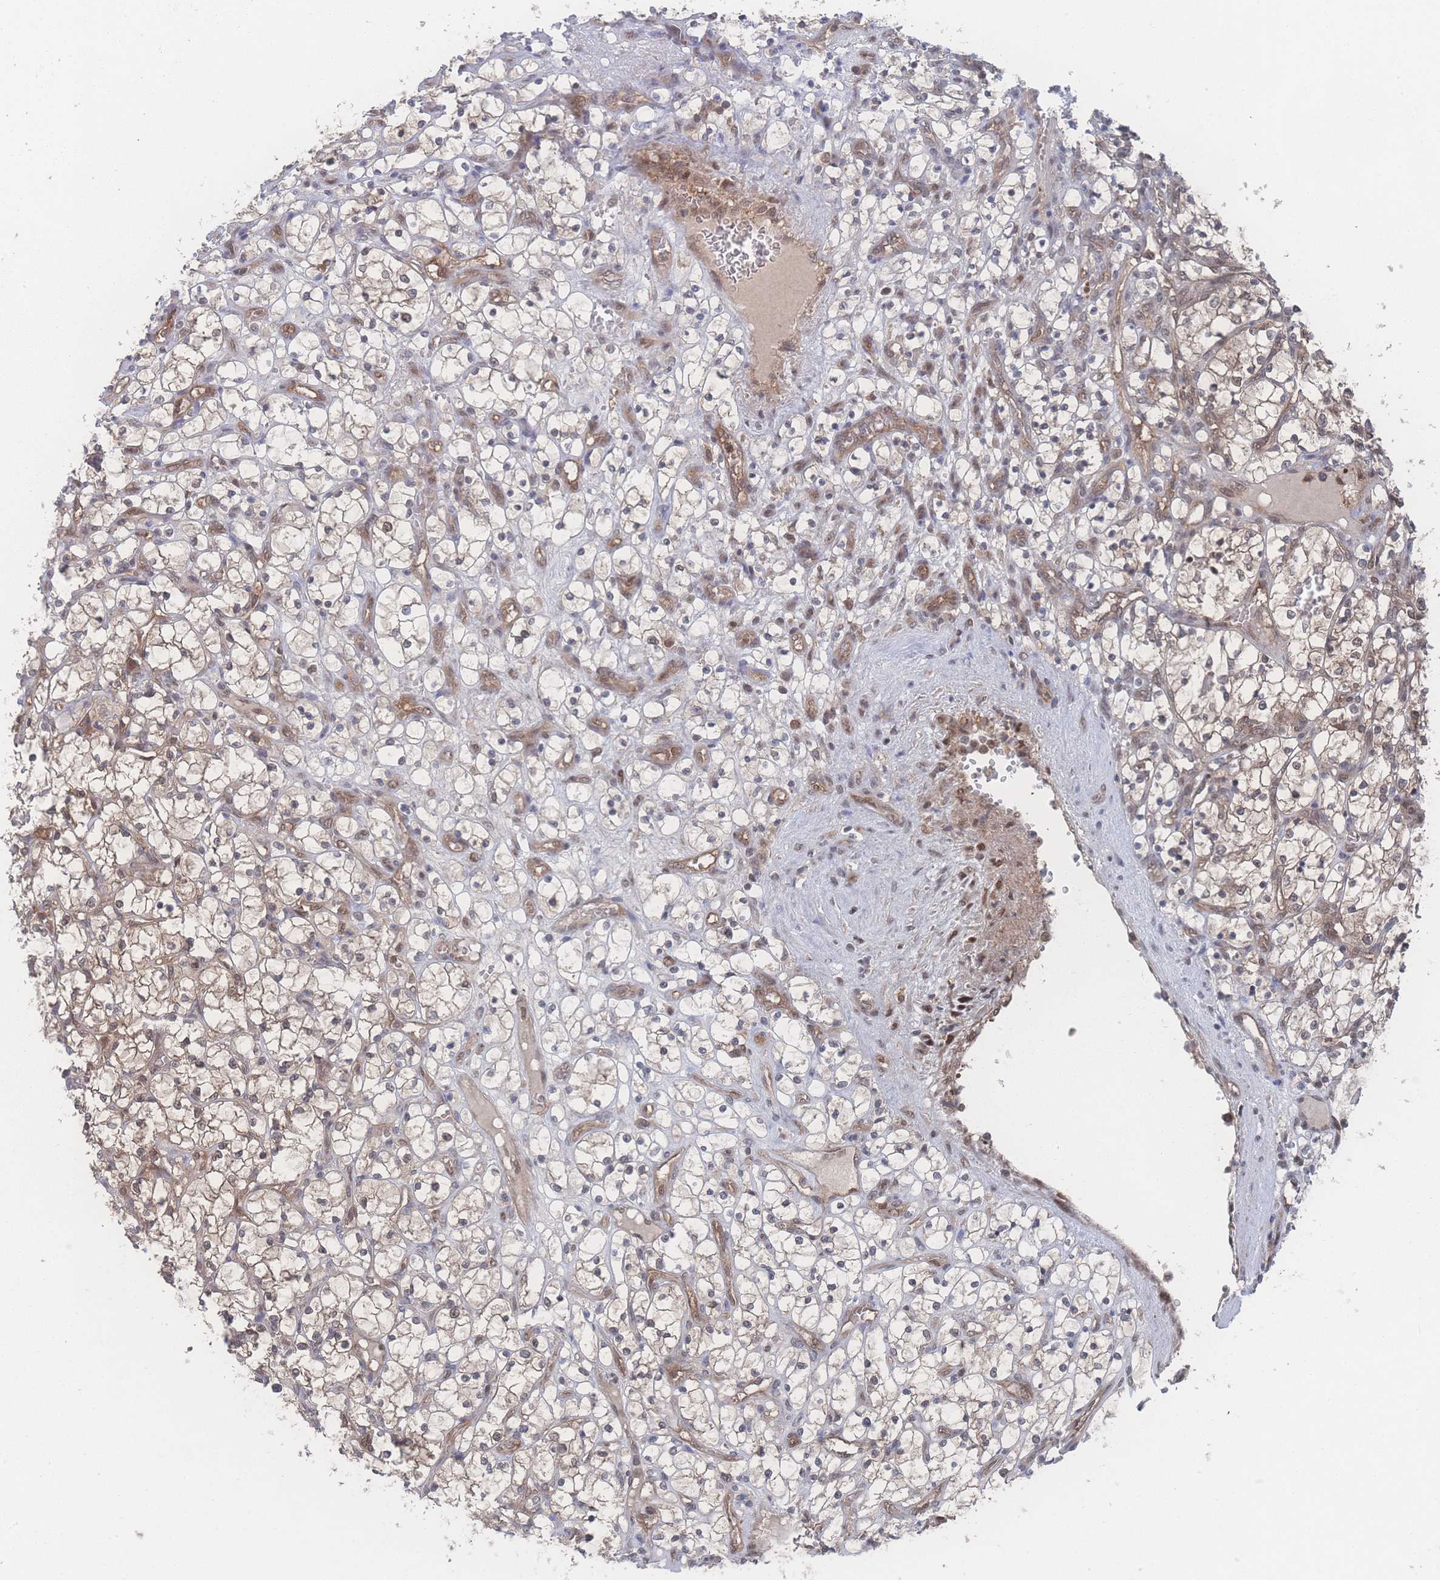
{"staining": {"intensity": "weak", "quantity": ">75%", "location": "cytoplasmic/membranous"}, "tissue": "renal cancer", "cell_type": "Tumor cells", "image_type": "cancer", "snomed": [{"axis": "morphology", "description": "Adenocarcinoma, NOS"}, {"axis": "topography", "description": "Kidney"}], "caption": "The micrograph exhibits immunohistochemical staining of adenocarcinoma (renal). There is weak cytoplasmic/membranous staining is present in approximately >75% of tumor cells.", "gene": "PSMA1", "patient": {"sex": "female", "age": 69}}